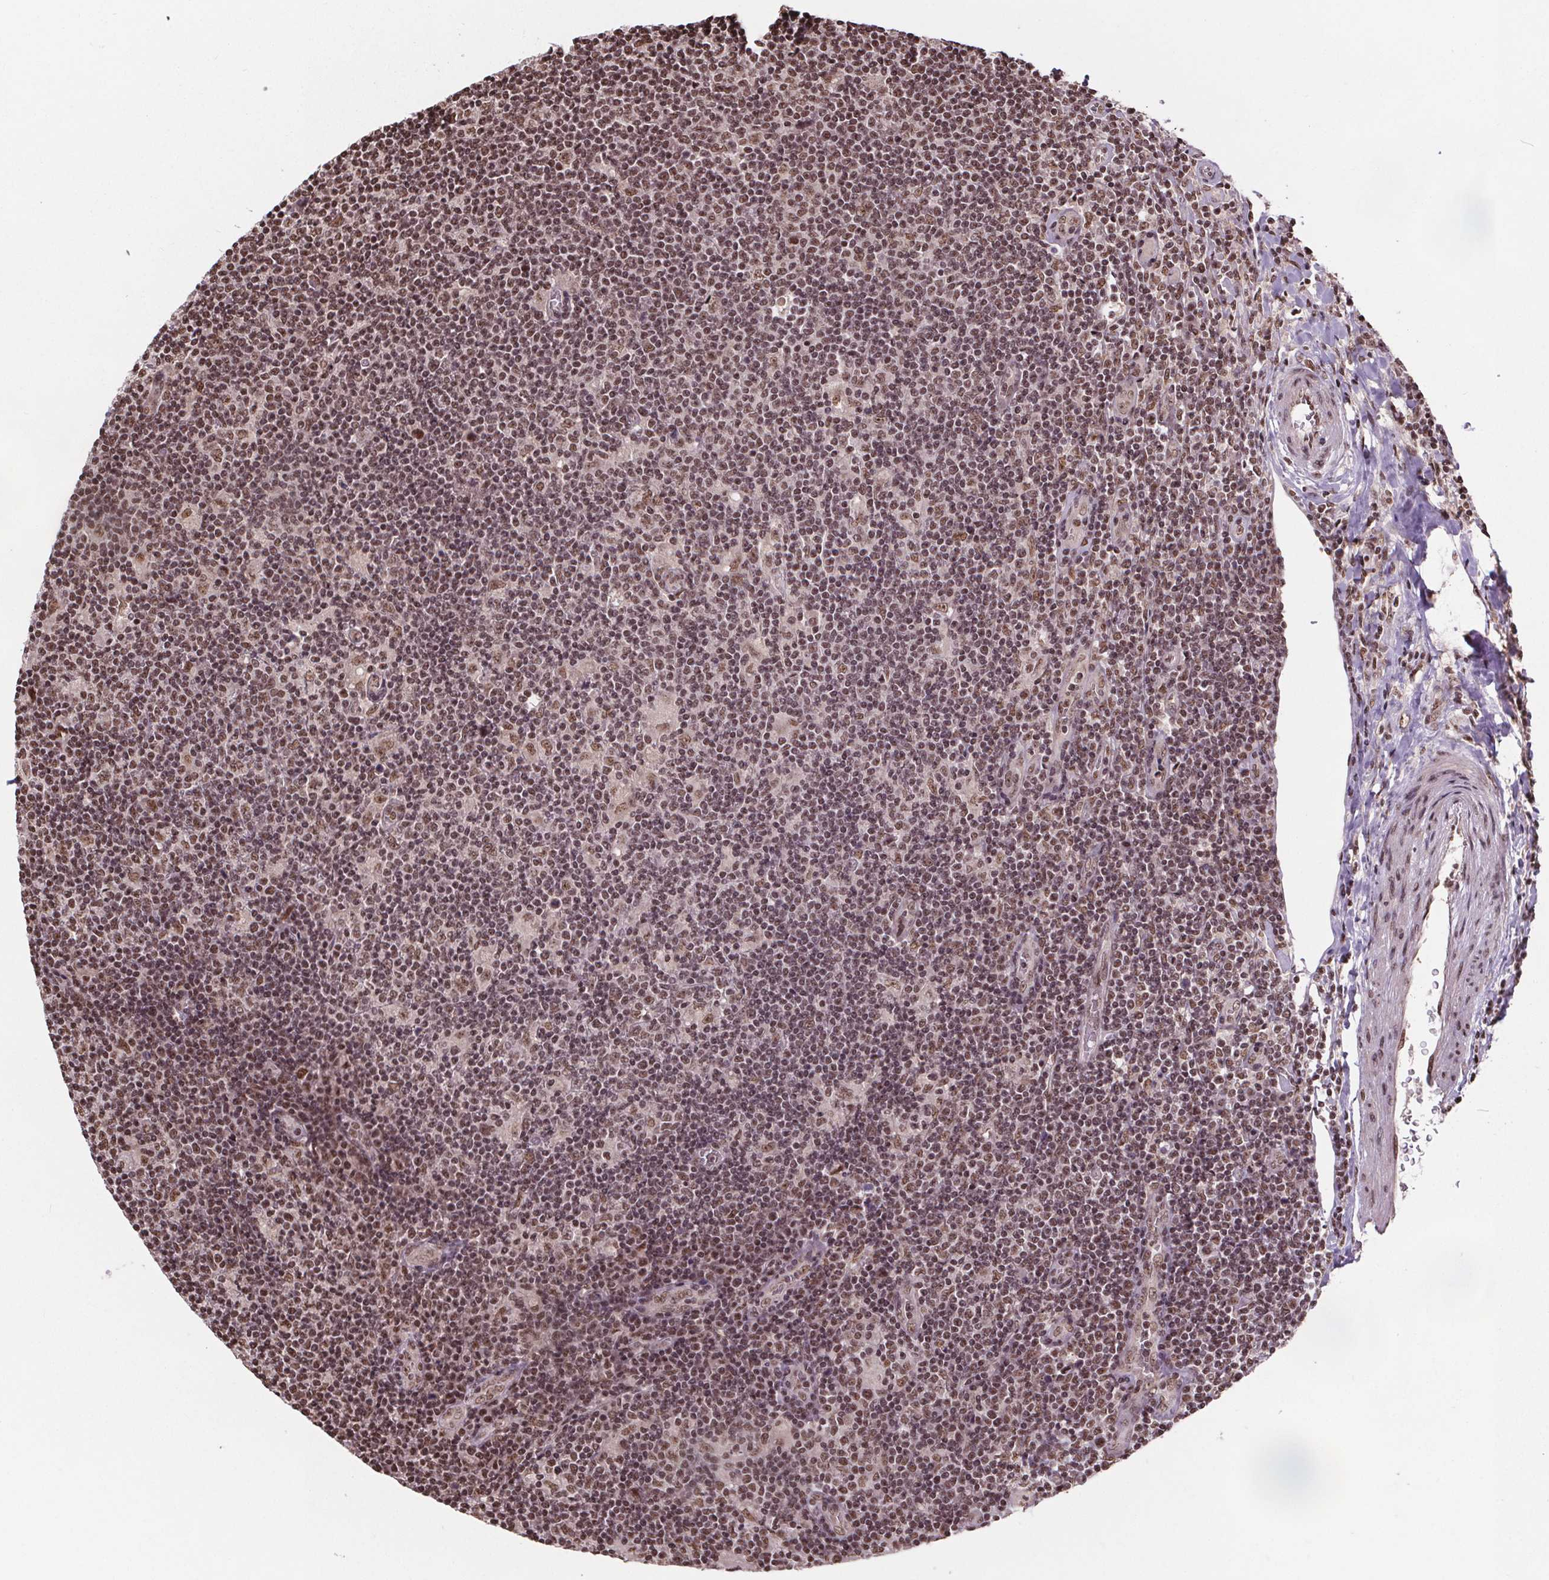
{"staining": {"intensity": "moderate", "quantity": ">75%", "location": "nuclear"}, "tissue": "lymphoma", "cell_type": "Tumor cells", "image_type": "cancer", "snomed": [{"axis": "morphology", "description": "Hodgkin's disease, NOS"}, {"axis": "topography", "description": "Lymph node"}], "caption": "Immunohistochemistry histopathology image of neoplastic tissue: lymphoma stained using immunohistochemistry demonstrates medium levels of moderate protein expression localized specifically in the nuclear of tumor cells, appearing as a nuclear brown color.", "gene": "JARID2", "patient": {"sex": "male", "age": 40}}